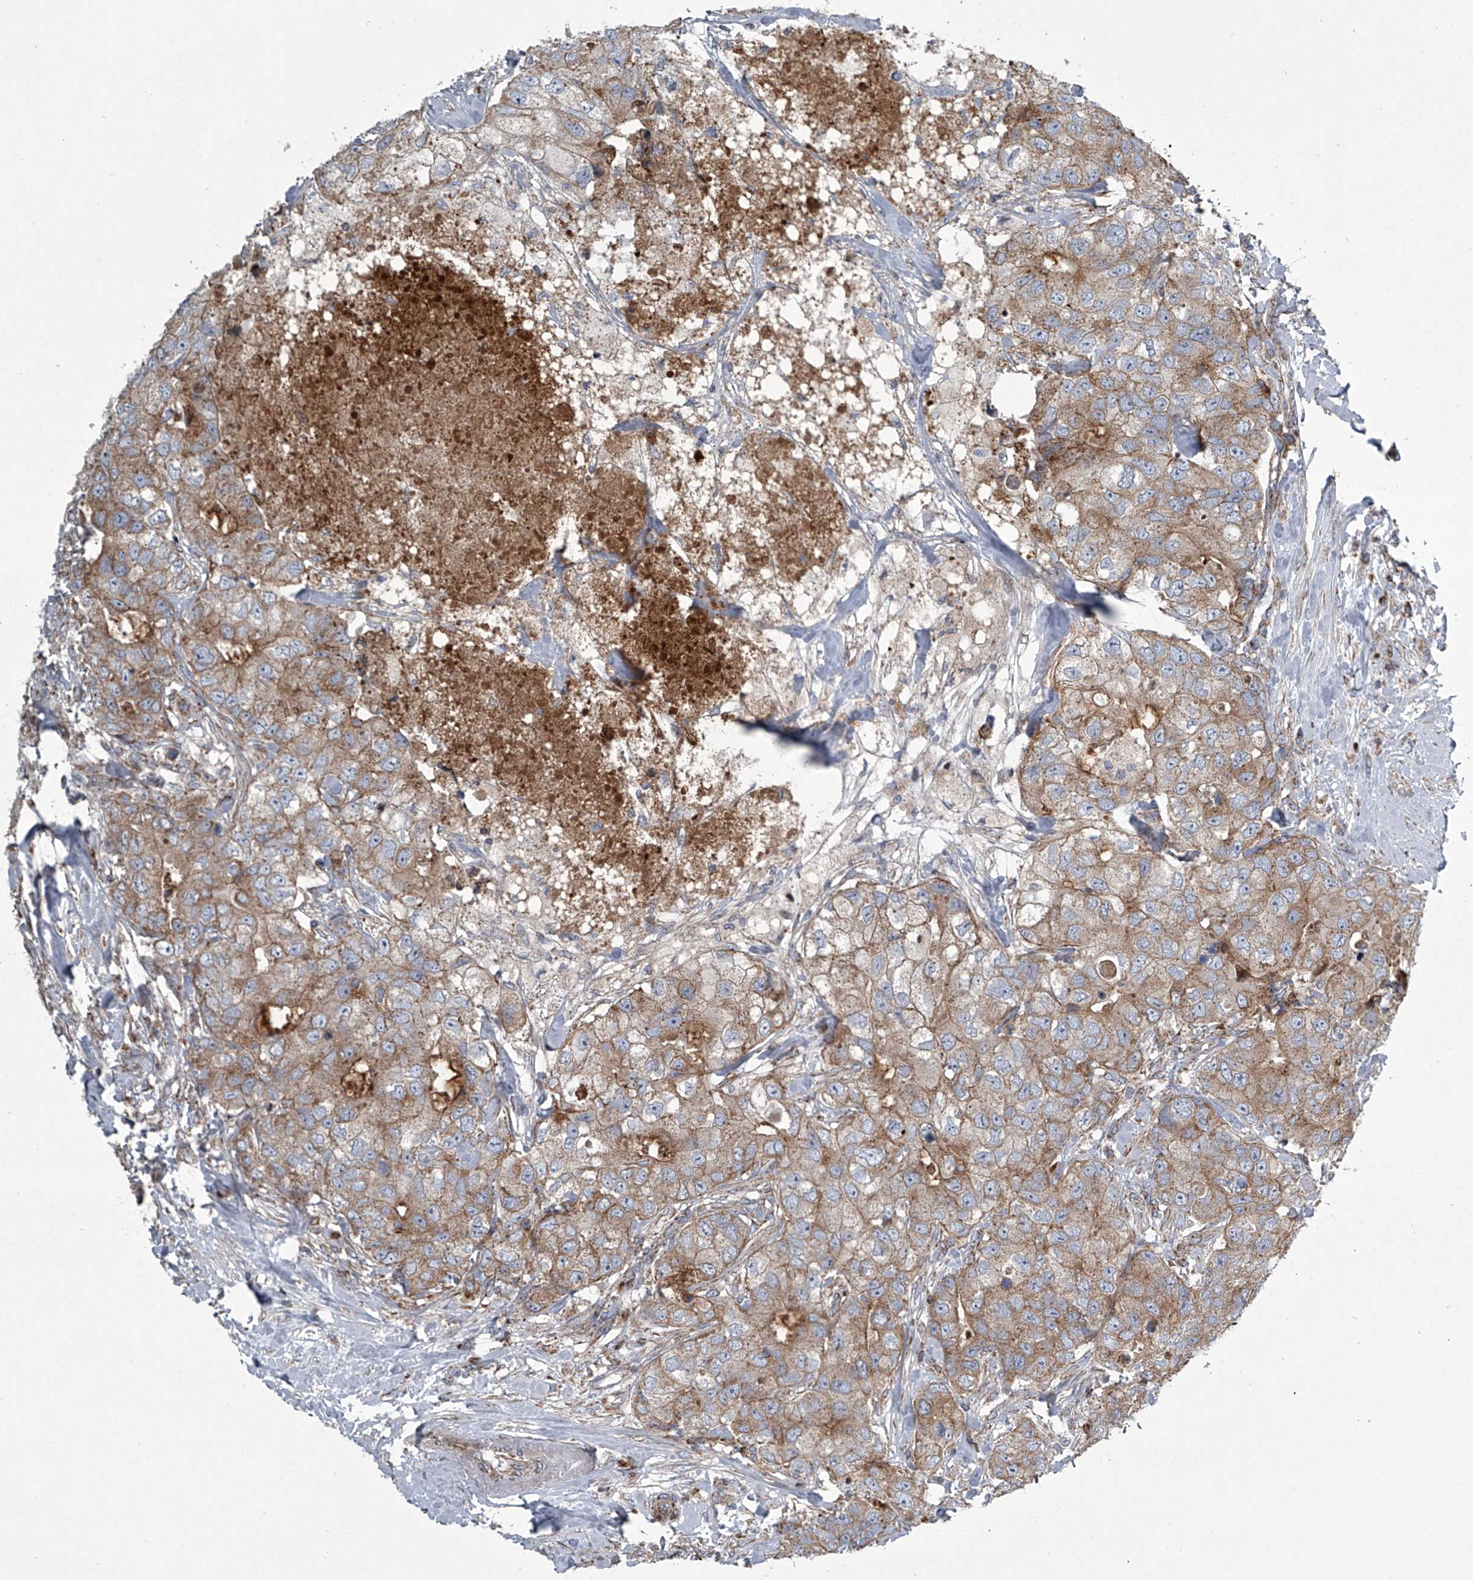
{"staining": {"intensity": "moderate", "quantity": ">75%", "location": "cytoplasmic/membranous"}, "tissue": "breast cancer", "cell_type": "Tumor cells", "image_type": "cancer", "snomed": [{"axis": "morphology", "description": "Duct carcinoma"}, {"axis": "topography", "description": "Breast"}], "caption": "Immunohistochemical staining of human breast cancer exhibits medium levels of moderate cytoplasmic/membranous expression in about >75% of tumor cells.", "gene": "STRADA", "patient": {"sex": "female", "age": 62}}